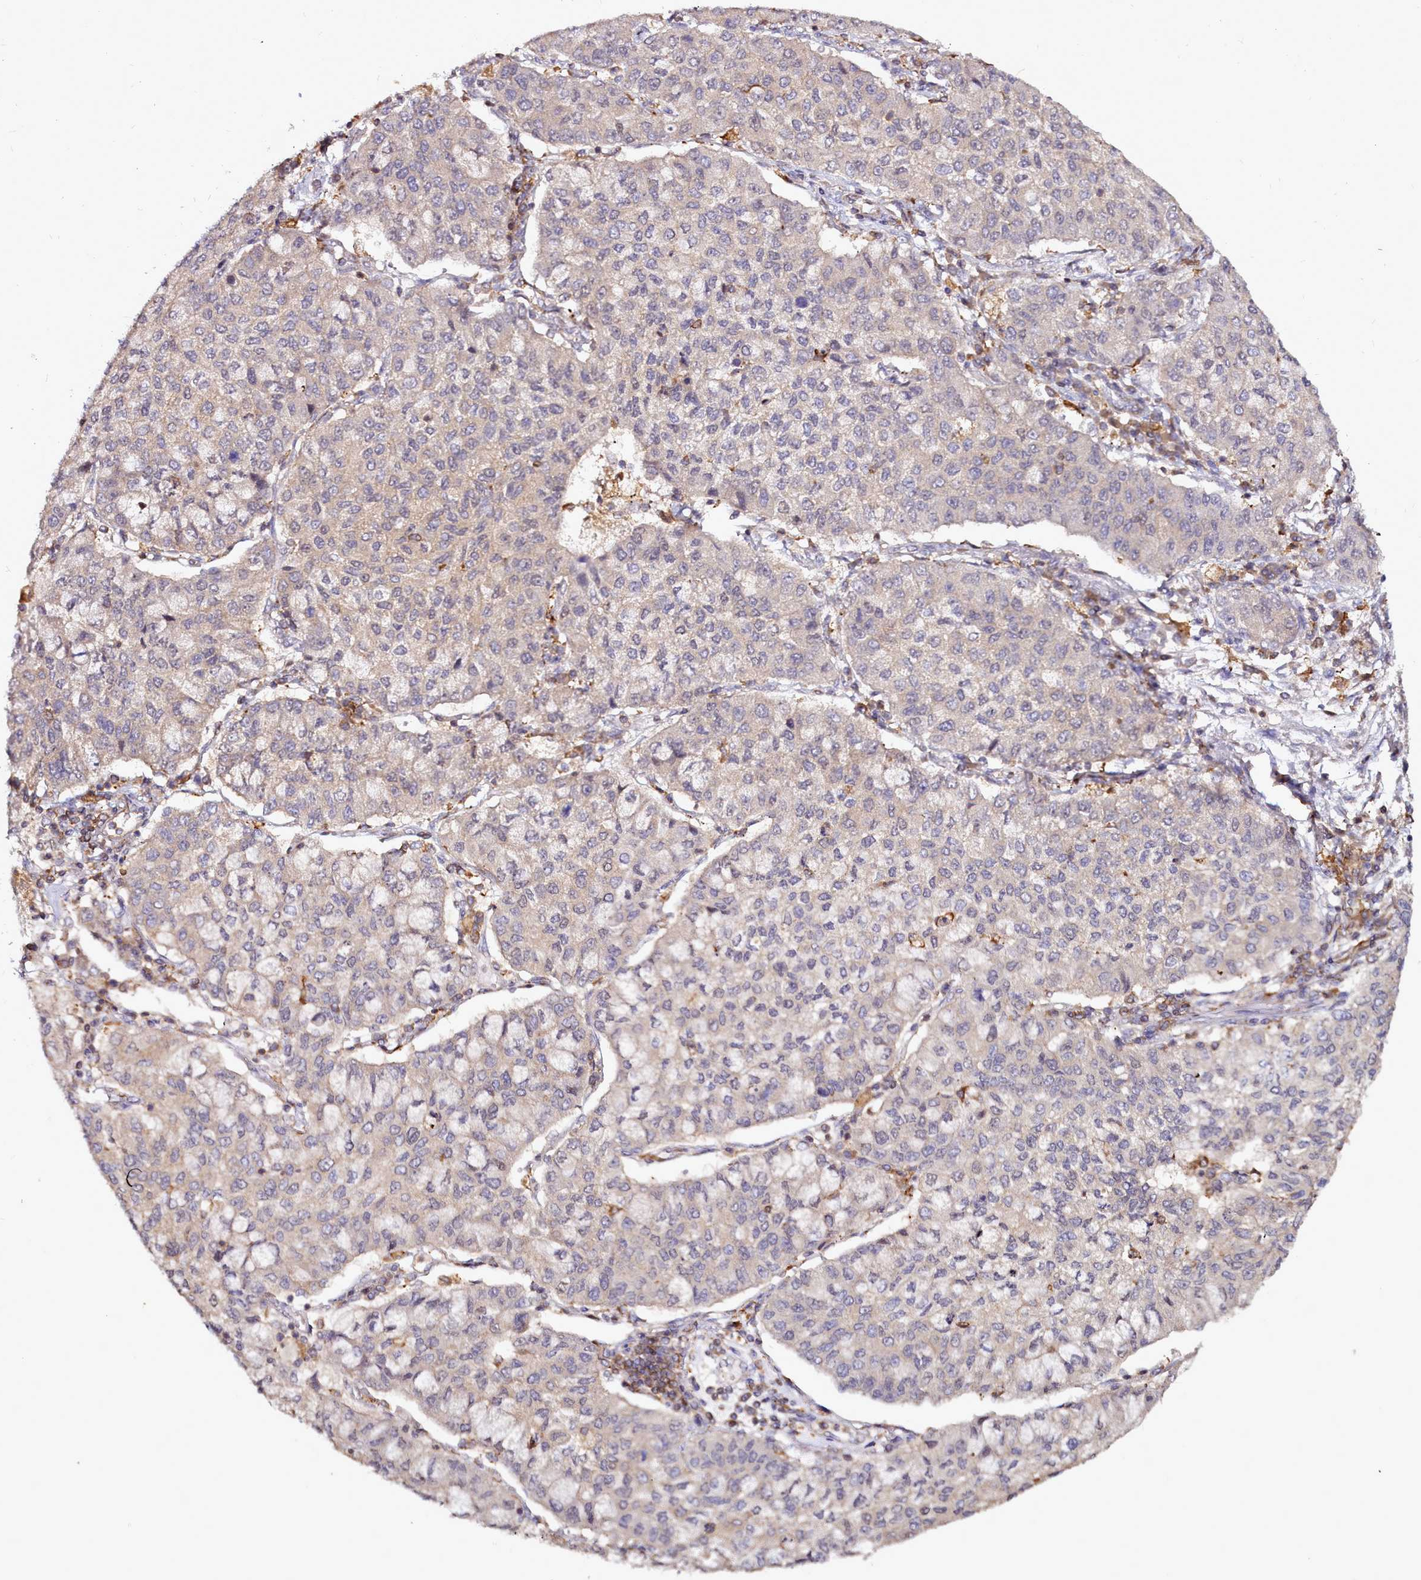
{"staining": {"intensity": "negative", "quantity": "none", "location": "none"}, "tissue": "lung cancer", "cell_type": "Tumor cells", "image_type": "cancer", "snomed": [{"axis": "morphology", "description": "Squamous cell carcinoma, NOS"}, {"axis": "topography", "description": "Lung"}], "caption": "High power microscopy photomicrograph of an IHC image of lung cancer (squamous cell carcinoma), revealing no significant positivity in tumor cells.", "gene": "NCKAP1L", "patient": {"sex": "male", "age": 74}}